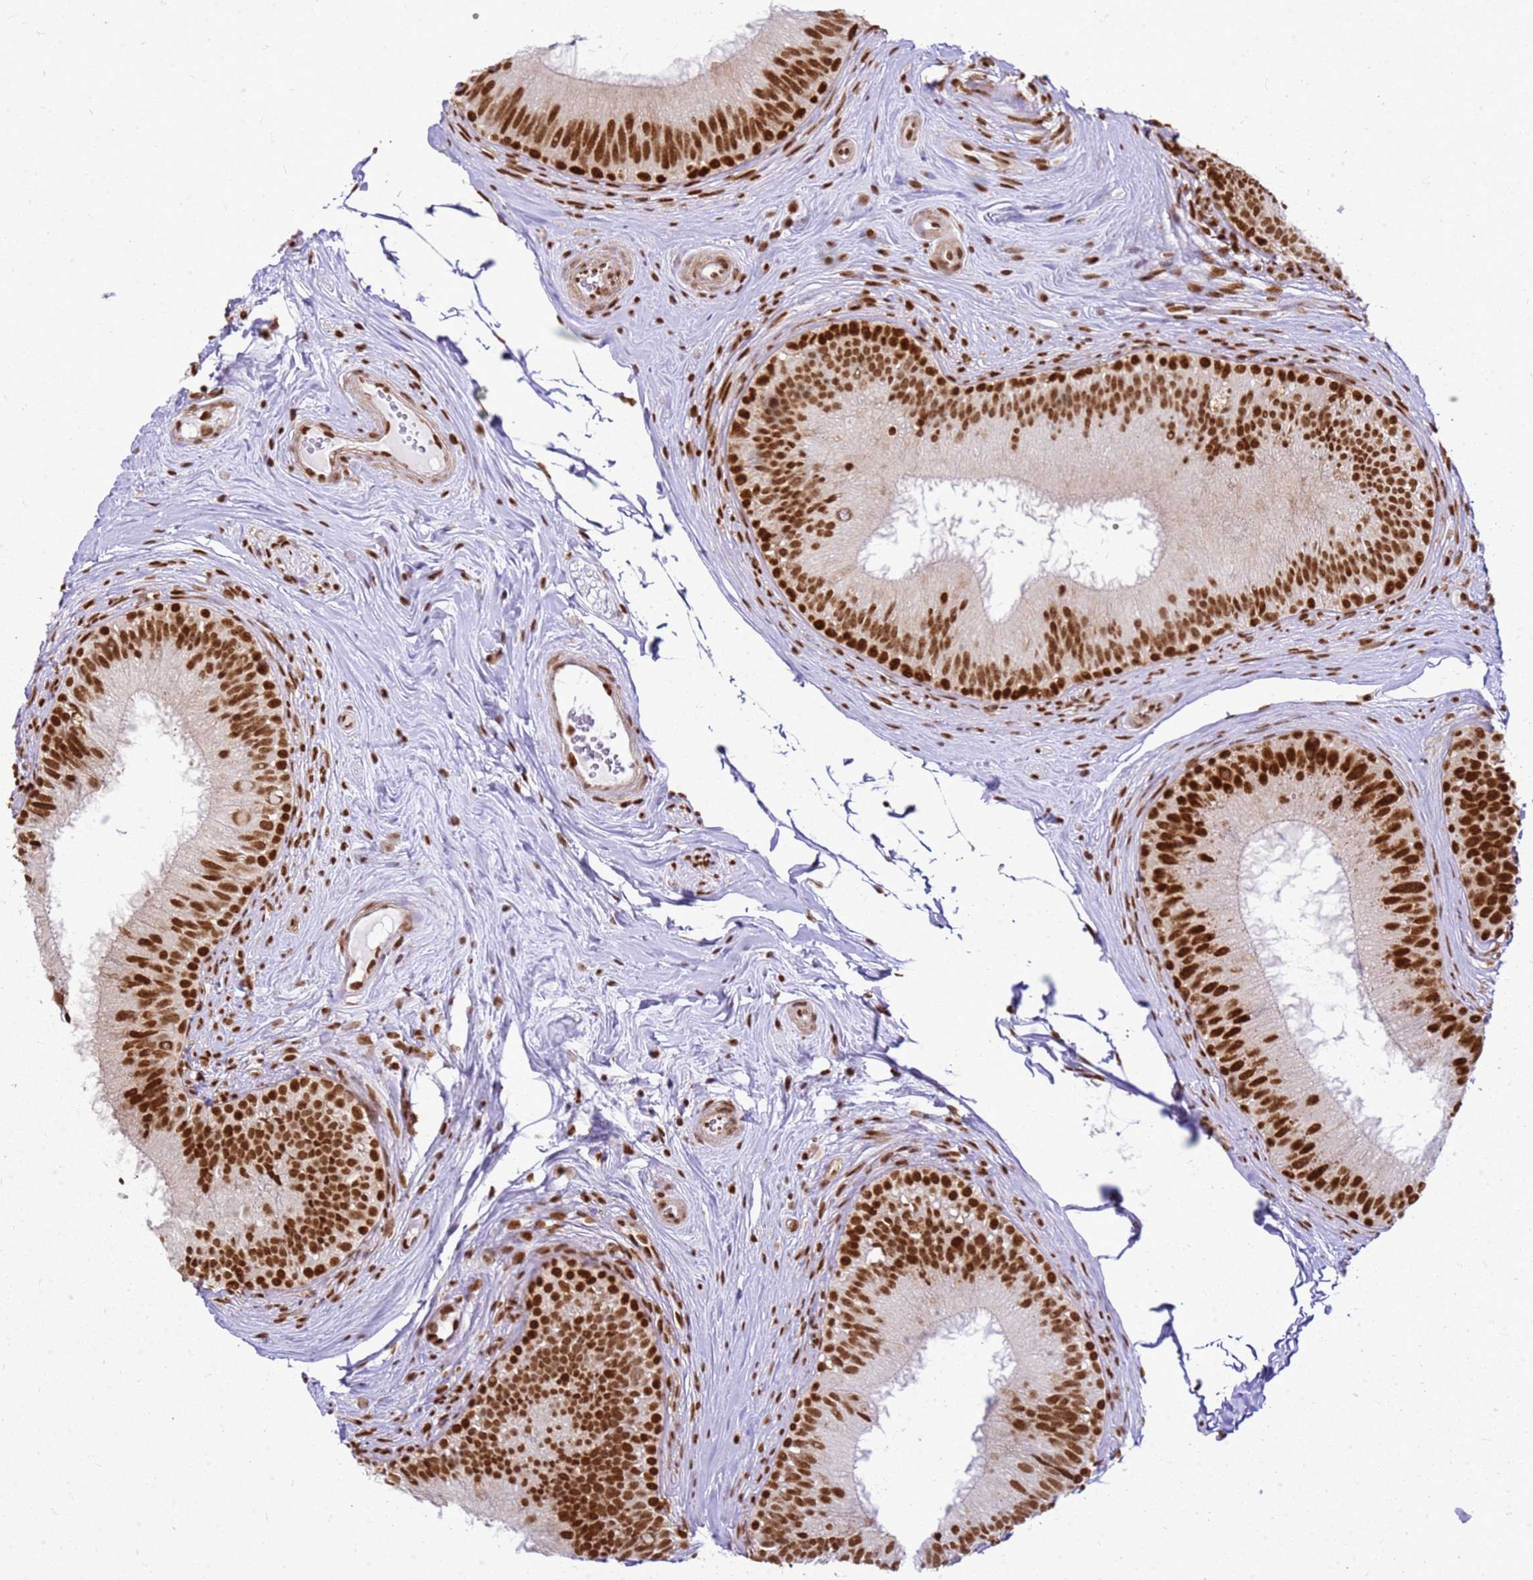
{"staining": {"intensity": "strong", "quantity": ">75%", "location": "nuclear"}, "tissue": "epididymis", "cell_type": "Glandular cells", "image_type": "normal", "snomed": [{"axis": "morphology", "description": "Normal tissue, NOS"}, {"axis": "topography", "description": "Epididymis"}], "caption": "Glandular cells demonstrate high levels of strong nuclear staining in approximately >75% of cells in benign epididymis.", "gene": "APEX1", "patient": {"sex": "male", "age": 34}}